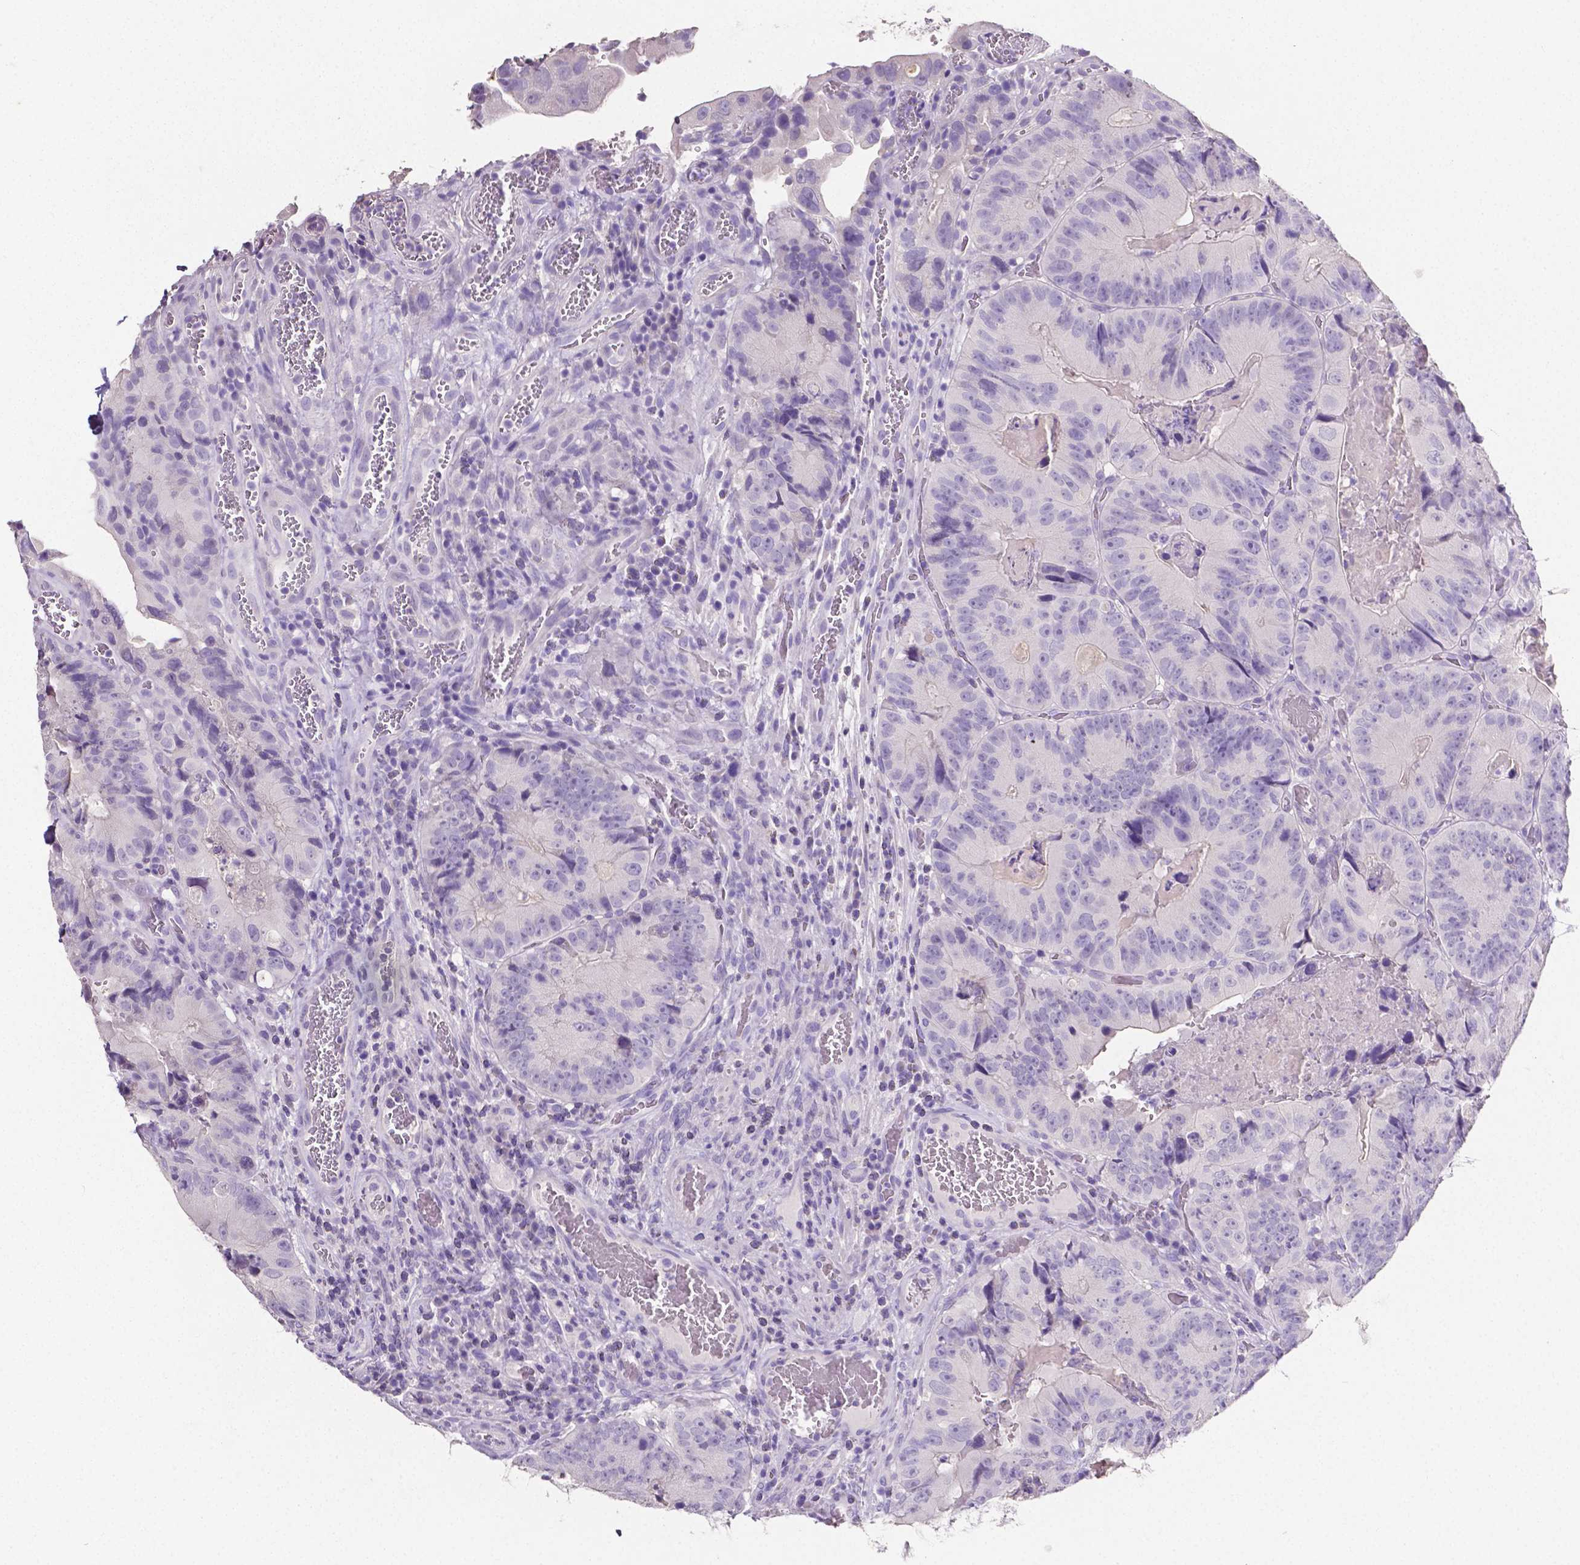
{"staining": {"intensity": "negative", "quantity": "none", "location": "none"}, "tissue": "colorectal cancer", "cell_type": "Tumor cells", "image_type": "cancer", "snomed": [{"axis": "morphology", "description": "Adenocarcinoma, NOS"}, {"axis": "topography", "description": "Colon"}], "caption": "Human colorectal cancer stained for a protein using immunohistochemistry demonstrates no staining in tumor cells.", "gene": "SLC22A2", "patient": {"sex": "female", "age": 86}}